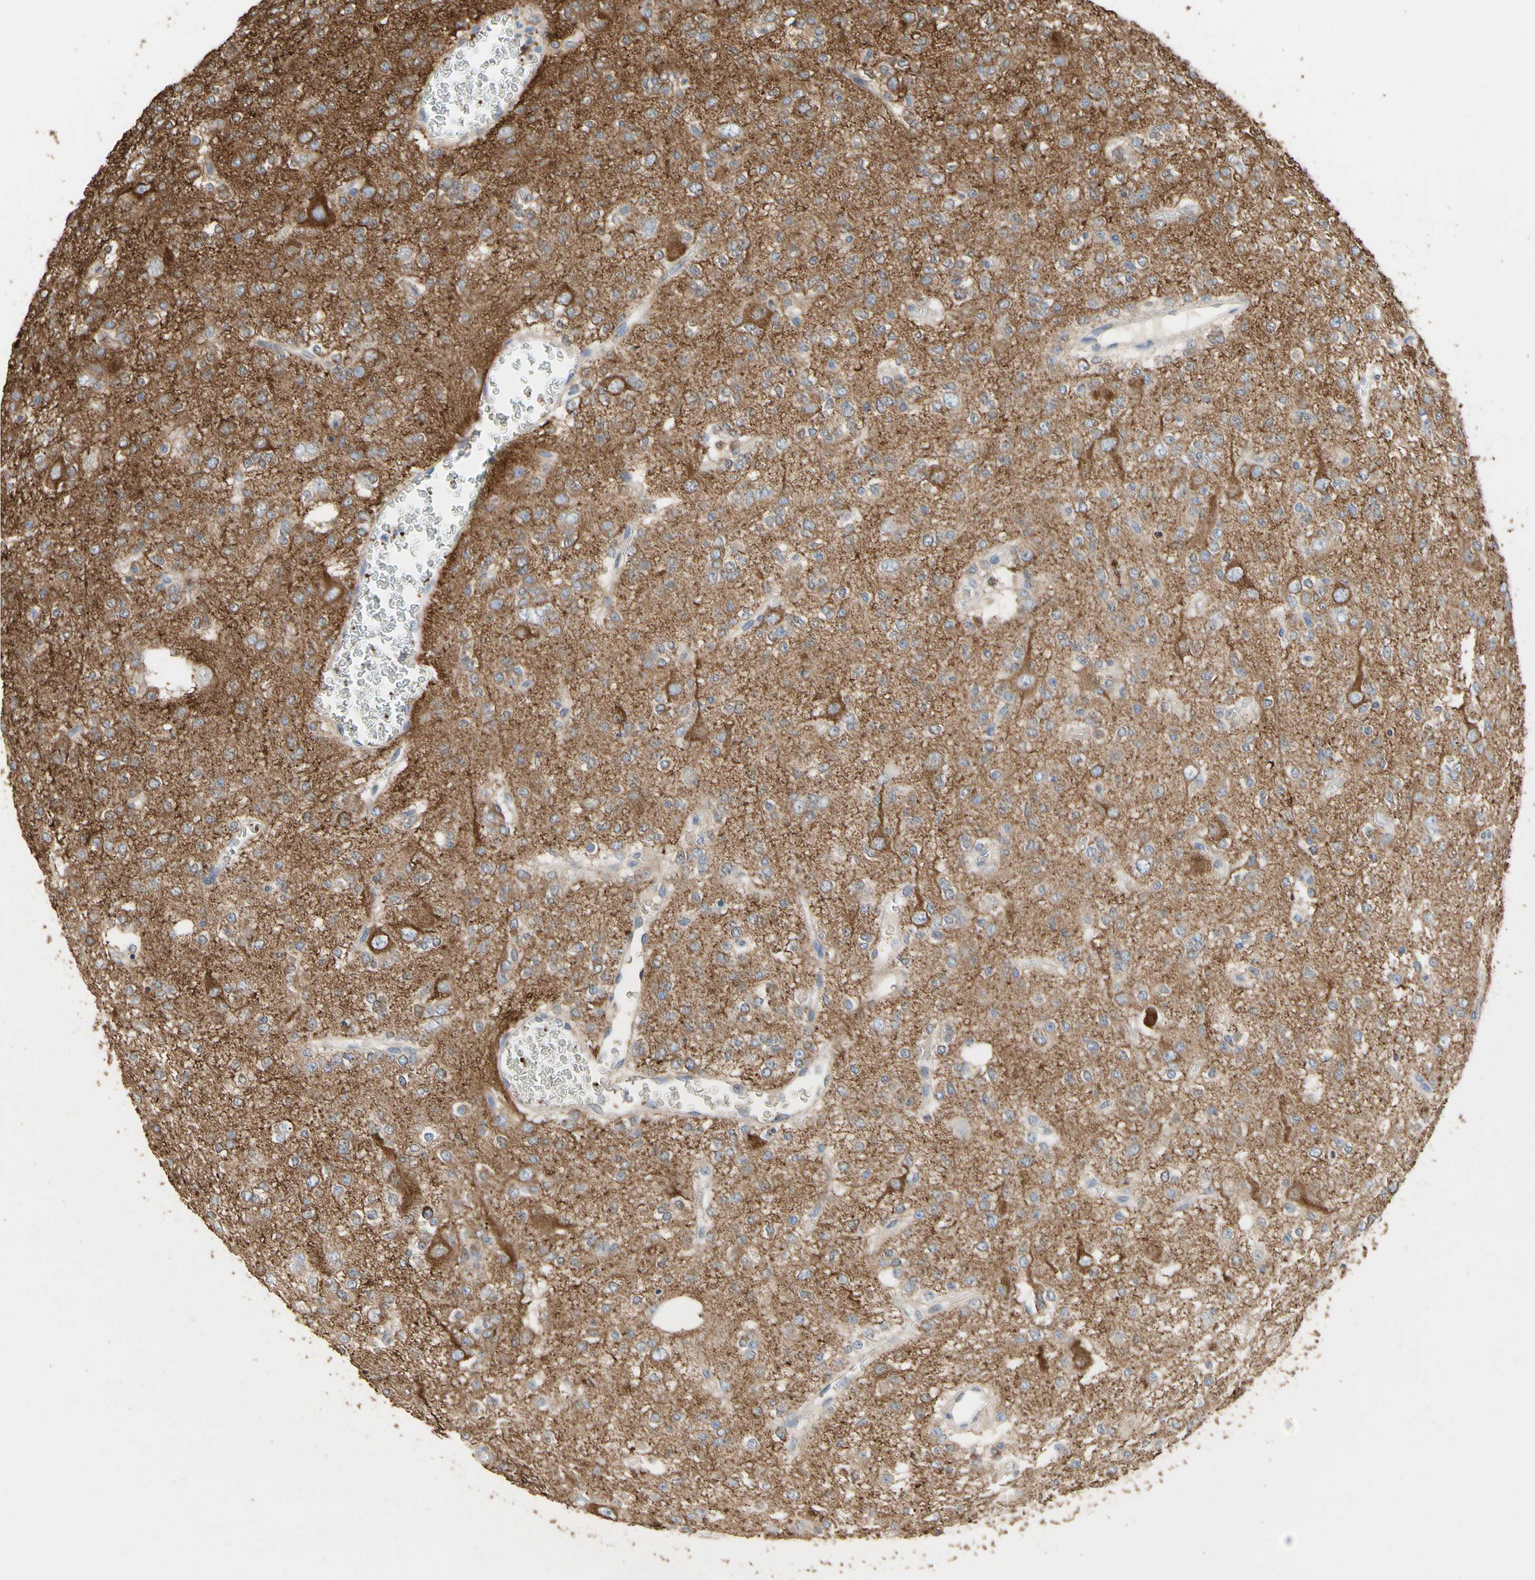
{"staining": {"intensity": "negative", "quantity": "none", "location": "none"}, "tissue": "glioma", "cell_type": "Tumor cells", "image_type": "cancer", "snomed": [{"axis": "morphology", "description": "Glioma, malignant, Low grade"}, {"axis": "topography", "description": "Brain"}], "caption": "Immunohistochemical staining of human glioma displays no significant expression in tumor cells.", "gene": "TUBA1A", "patient": {"sex": "male", "age": 38}}